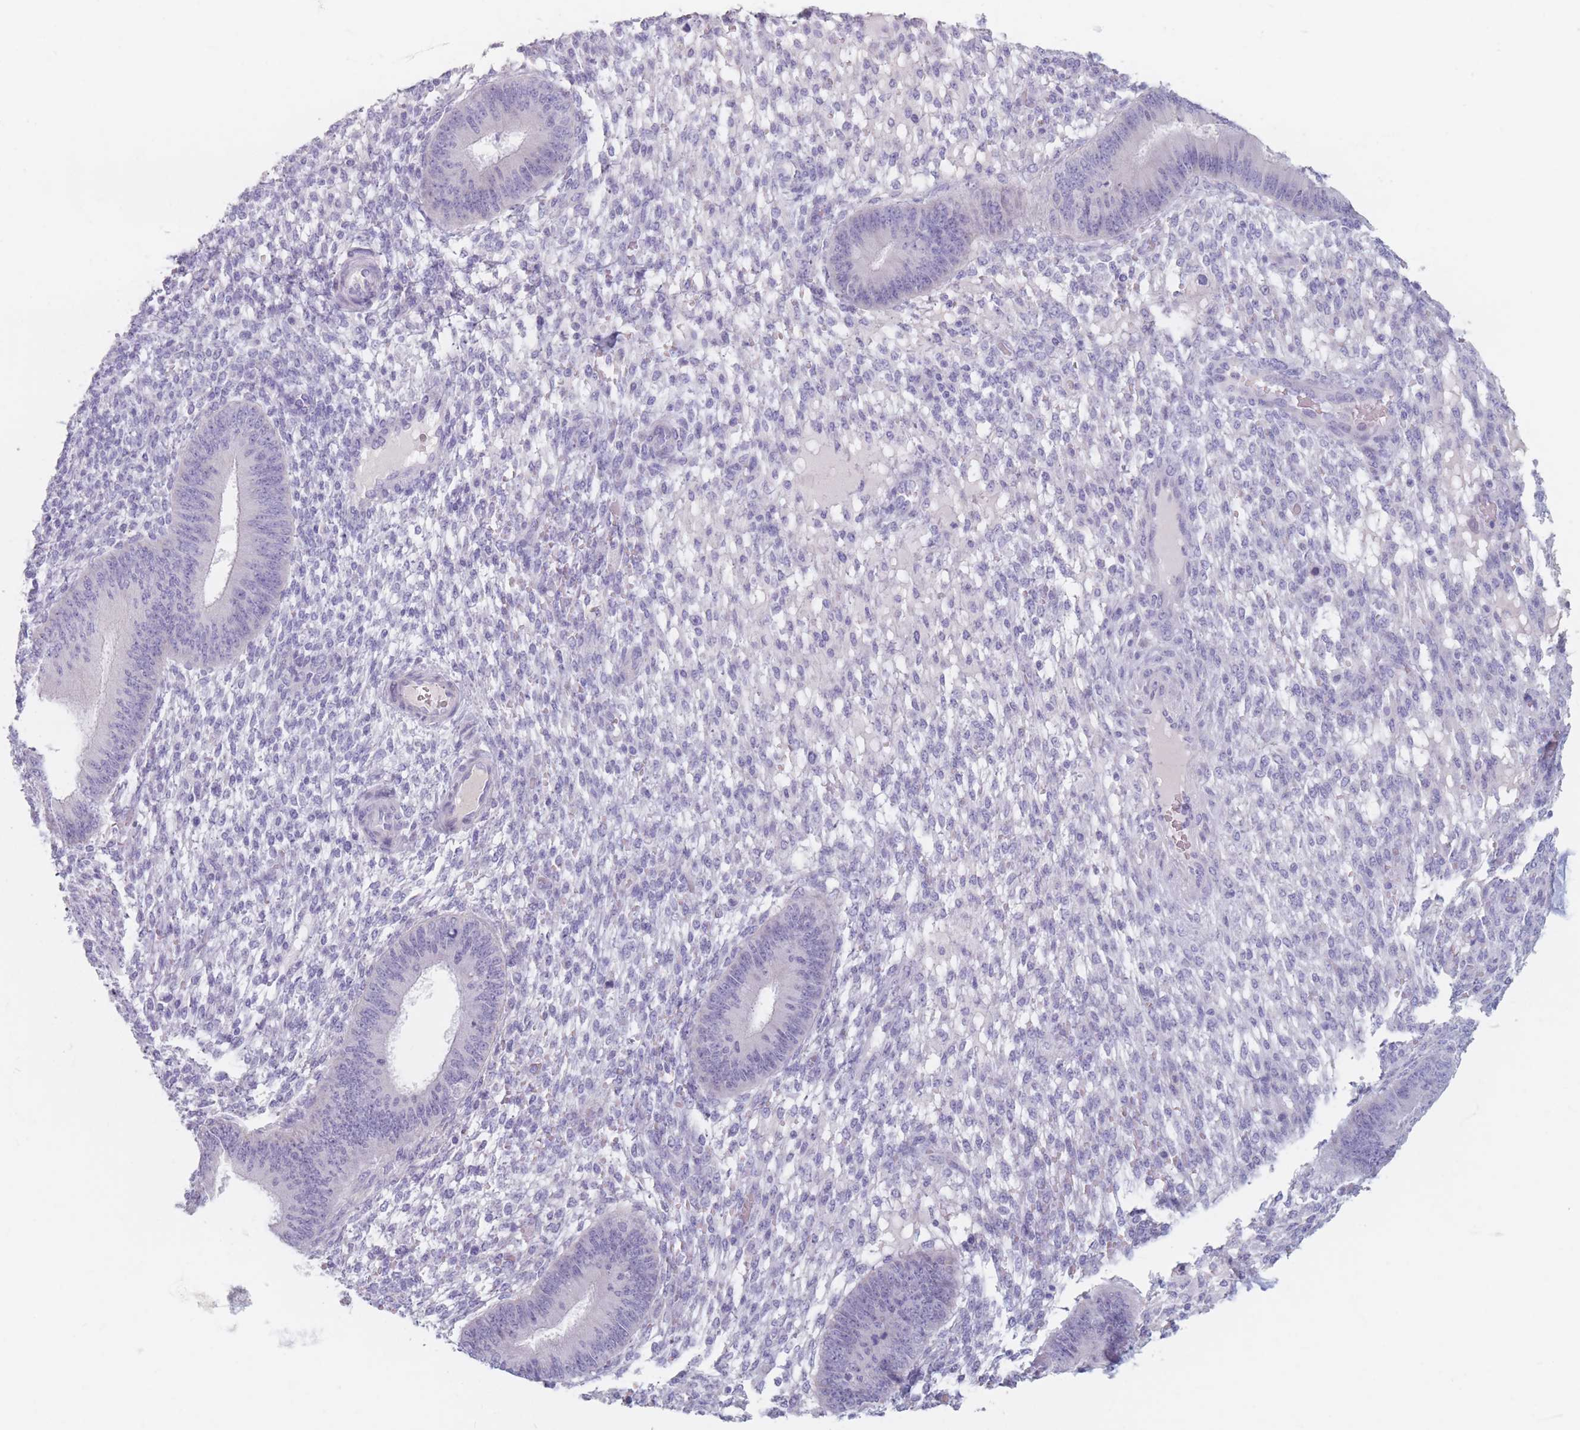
{"staining": {"intensity": "negative", "quantity": "none", "location": "none"}, "tissue": "endometrium", "cell_type": "Cells in endometrial stroma", "image_type": "normal", "snomed": [{"axis": "morphology", "description": "Normal tissue, NOS"}, {"axis": "topography", "description": "Endometrium"}], "caption": "Image shows no protein expression in cells in endometrial stroma of benign endometrium. (DAB IHC, high magnification).", "gene": "PIGM", "patient": {"sex": "female", "age": 49}}